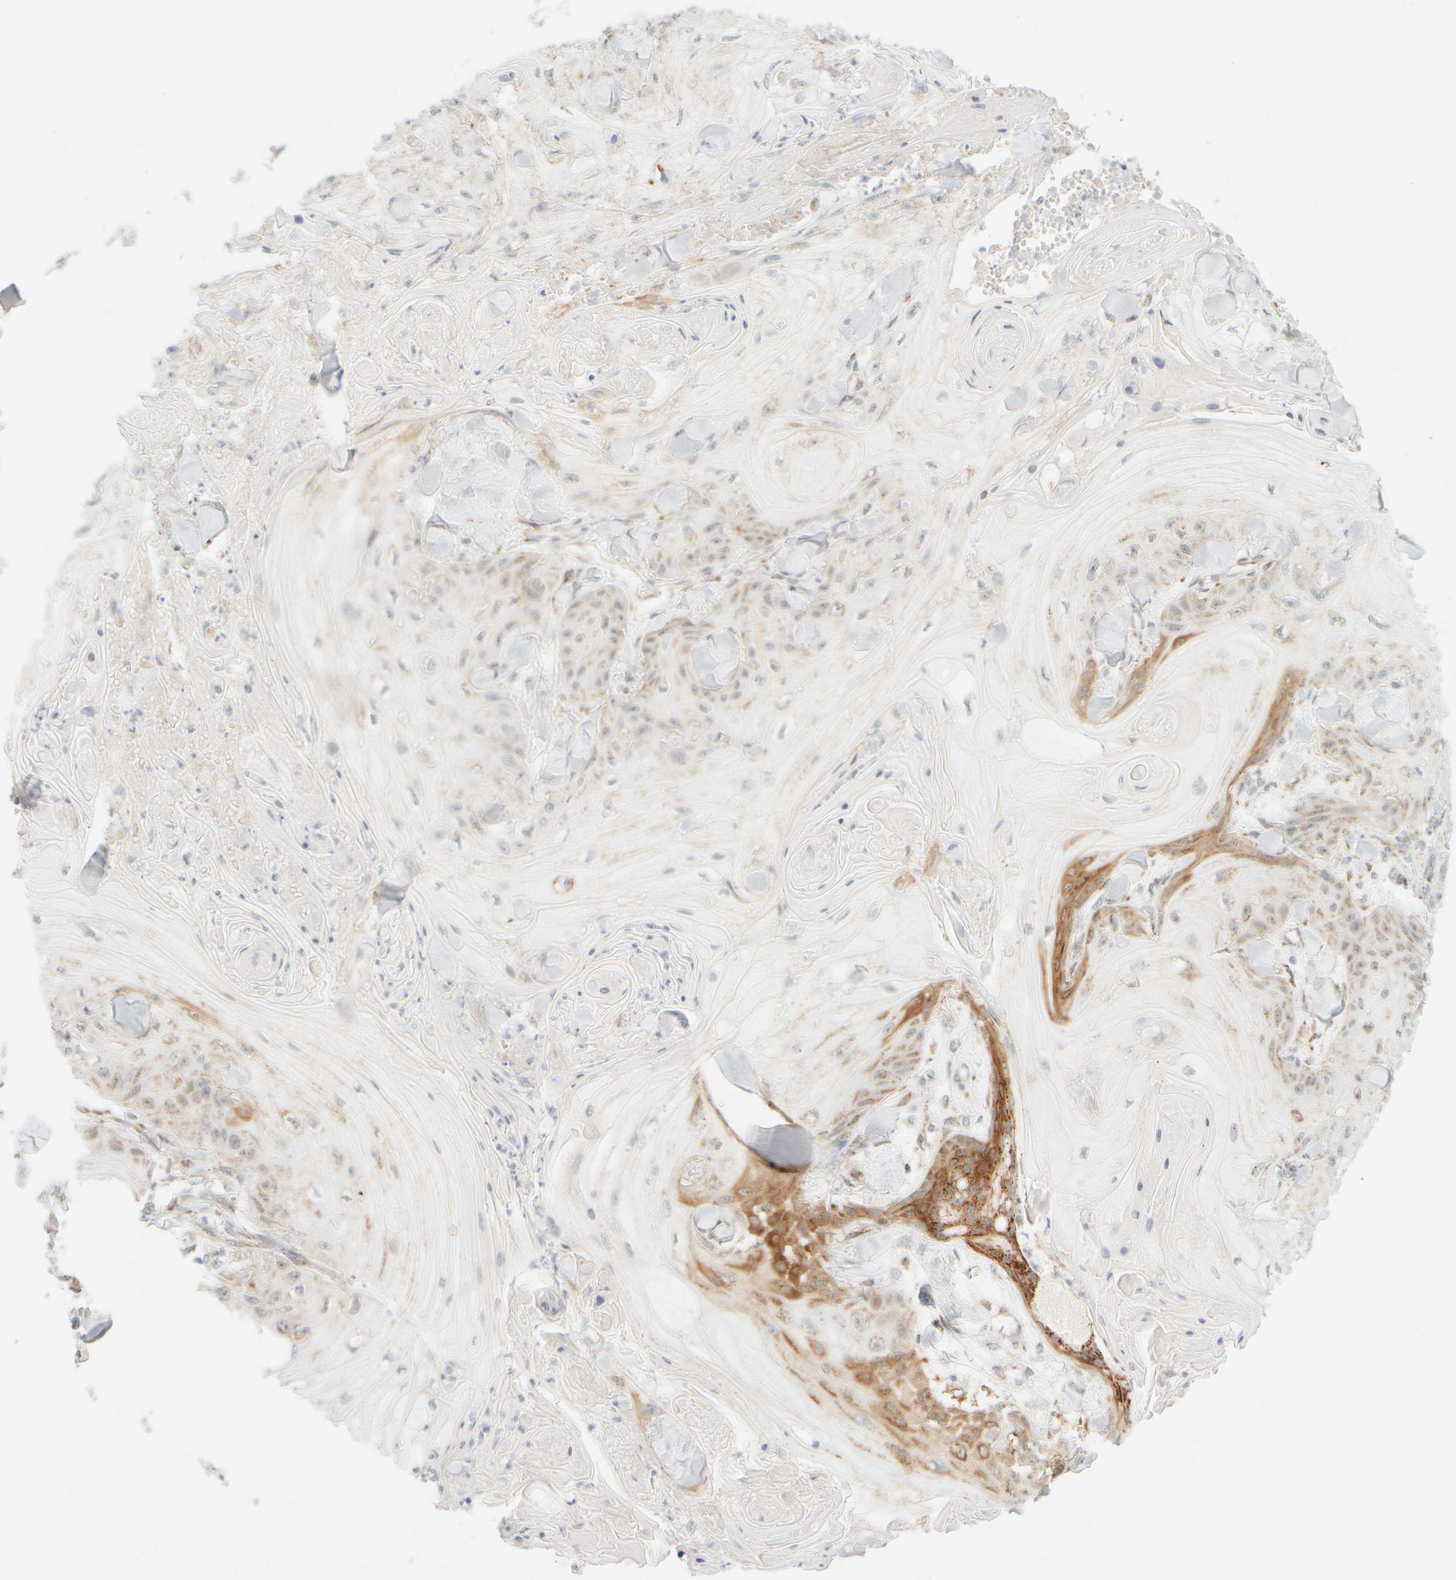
{"staining": {"intensity": "moderate", "quantity": "<25%", "location": "cytoplasmic/membranous"}, "tissue": "skin cancer", "cell_type": "Tumor cells", "image_type": "cancer", "snomed": [{"axis": "morphology", "description": "Squamous cell carcinoma, NOS"}, {"axis": "topography", "description": "Skin"}], "caption": "Immunohistochemical staining of human skin cancer (squamous cell carcinoma) exhibits moderate cytoplasmic/membranous protein expression in approximately <25% of tumor cells.", "gene": "PPM1K", "patient": {"sex": "male", "age": 74}}